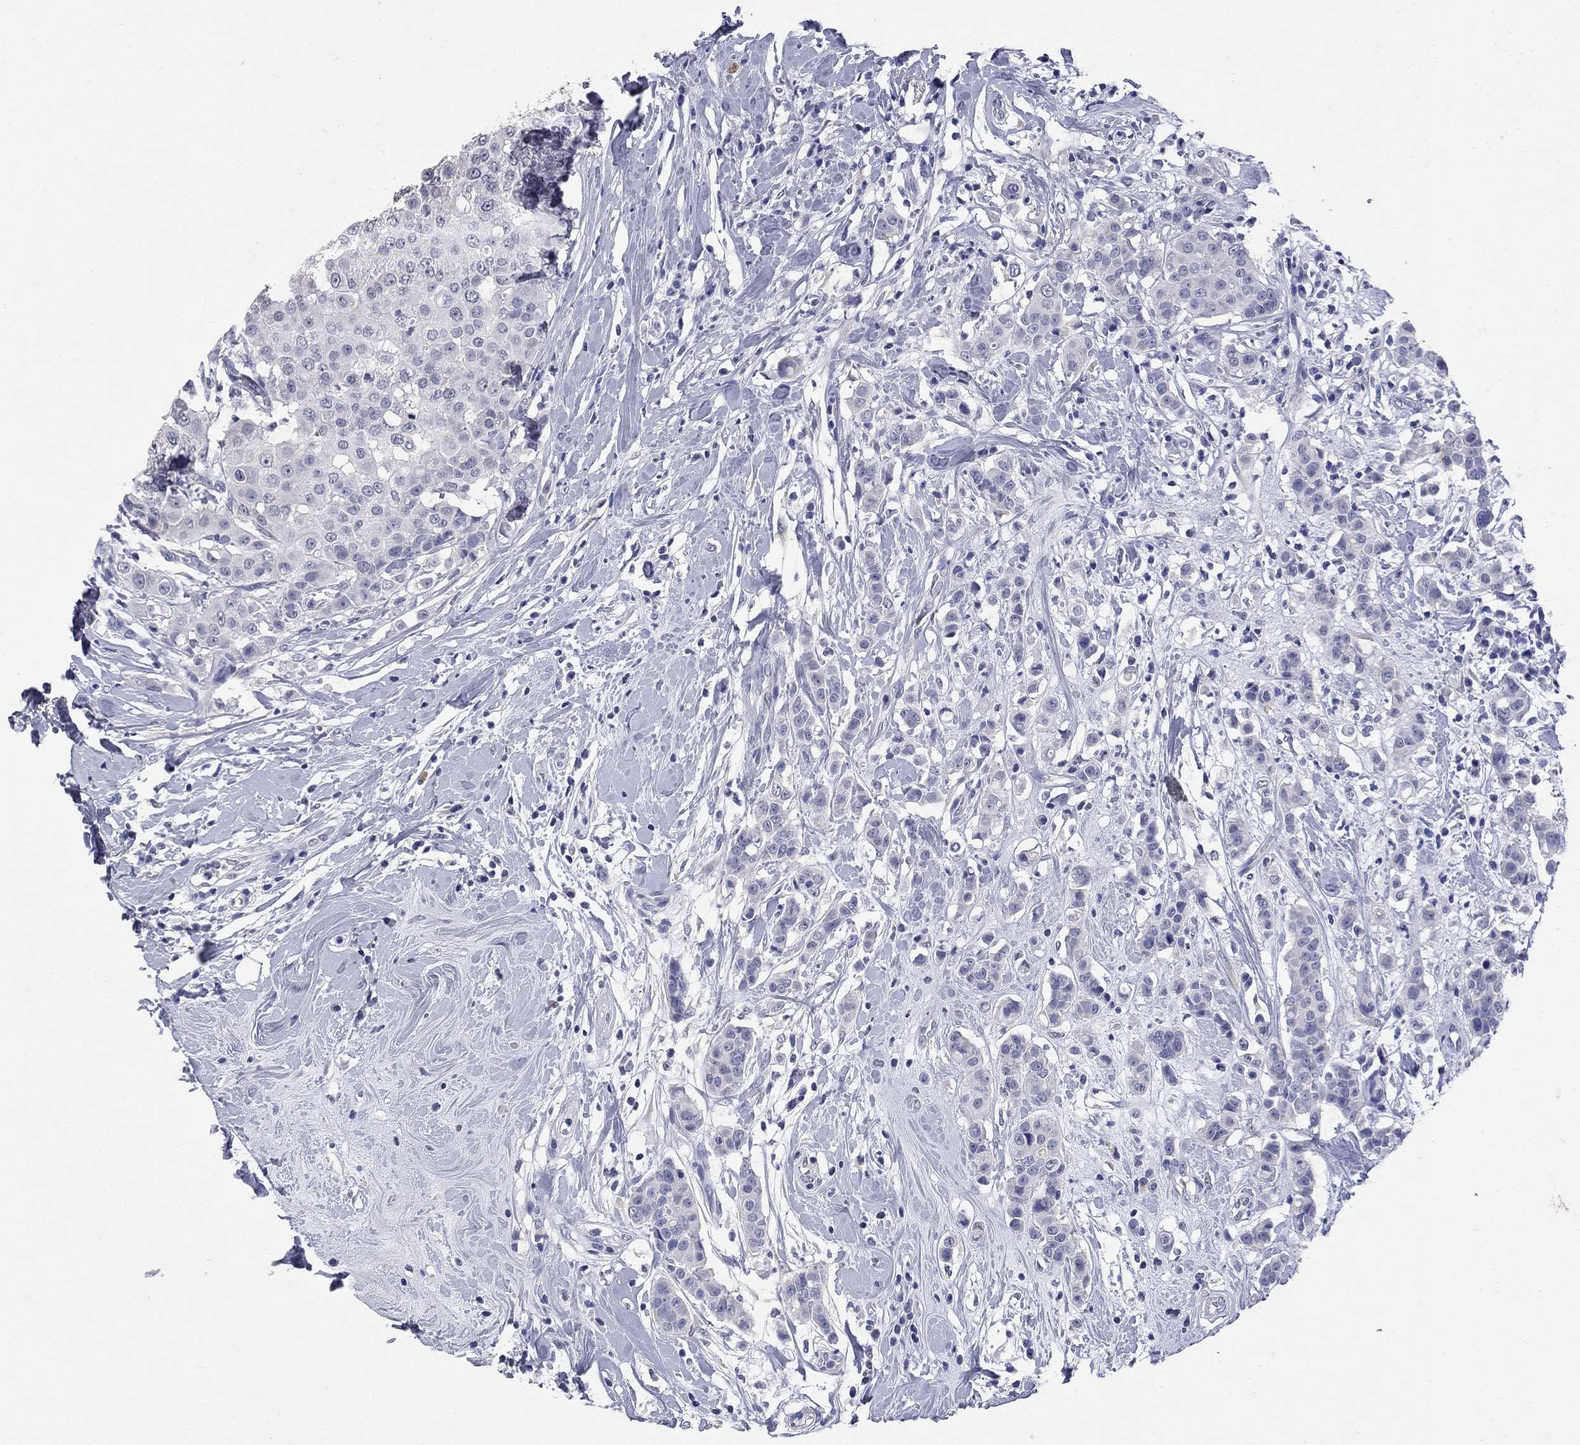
{"staining": {"intensity": "negative", "quantity": "none", "location": "none"}, "tissue": "breast cancer", "cell_type": "Tumor cells", "image_type": "cancer", "snomed": [{"axis": "morphology", "description": "Duct carcinoma"}, {"axis": "topography", "description": "Breast"}], "caption": "An immunohistochemistry (IHC) micrograph of breast infiltrating ductal carcinoma is shown. There is no staining in tumor cells of breast infiltrating ductal carcinoma.", "gene": "FAM221B", "patient": {"sex": "female", "age": 27}}